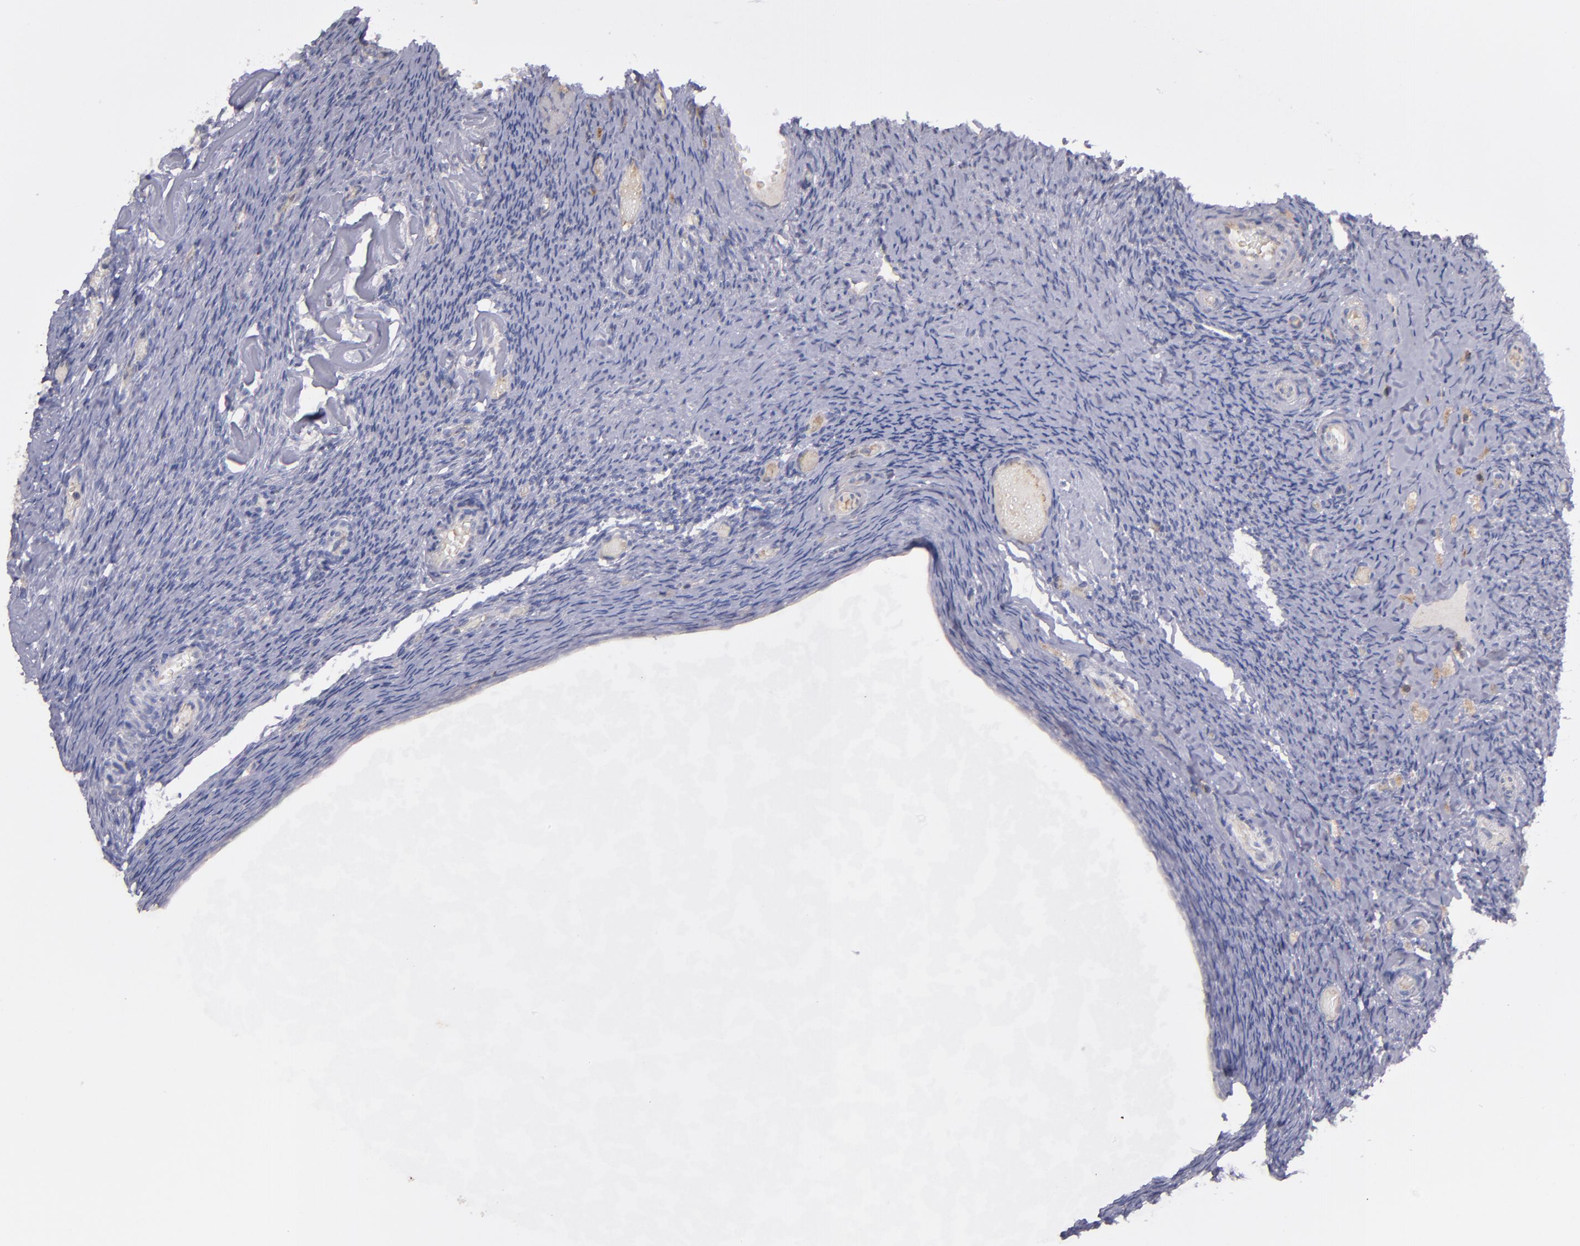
{"staining": {"intensity": "negative", "quantity": "none", "location": "none"}, "tissue": "ovary", "cell_type": "Ovarian stroma cells", "image_type": "normal", "snomed": [{"axis": "morphology", "description": "Normal tissue, NOS"}, {"axis": "topography", "description": "Ovary"}], "caption": "Ovary was stained to show a protein in brown. There is no significant positivity in ovarian stroma cells.", "gene": "IFIH1", "patient": {"sex": "female", "age": 60}}